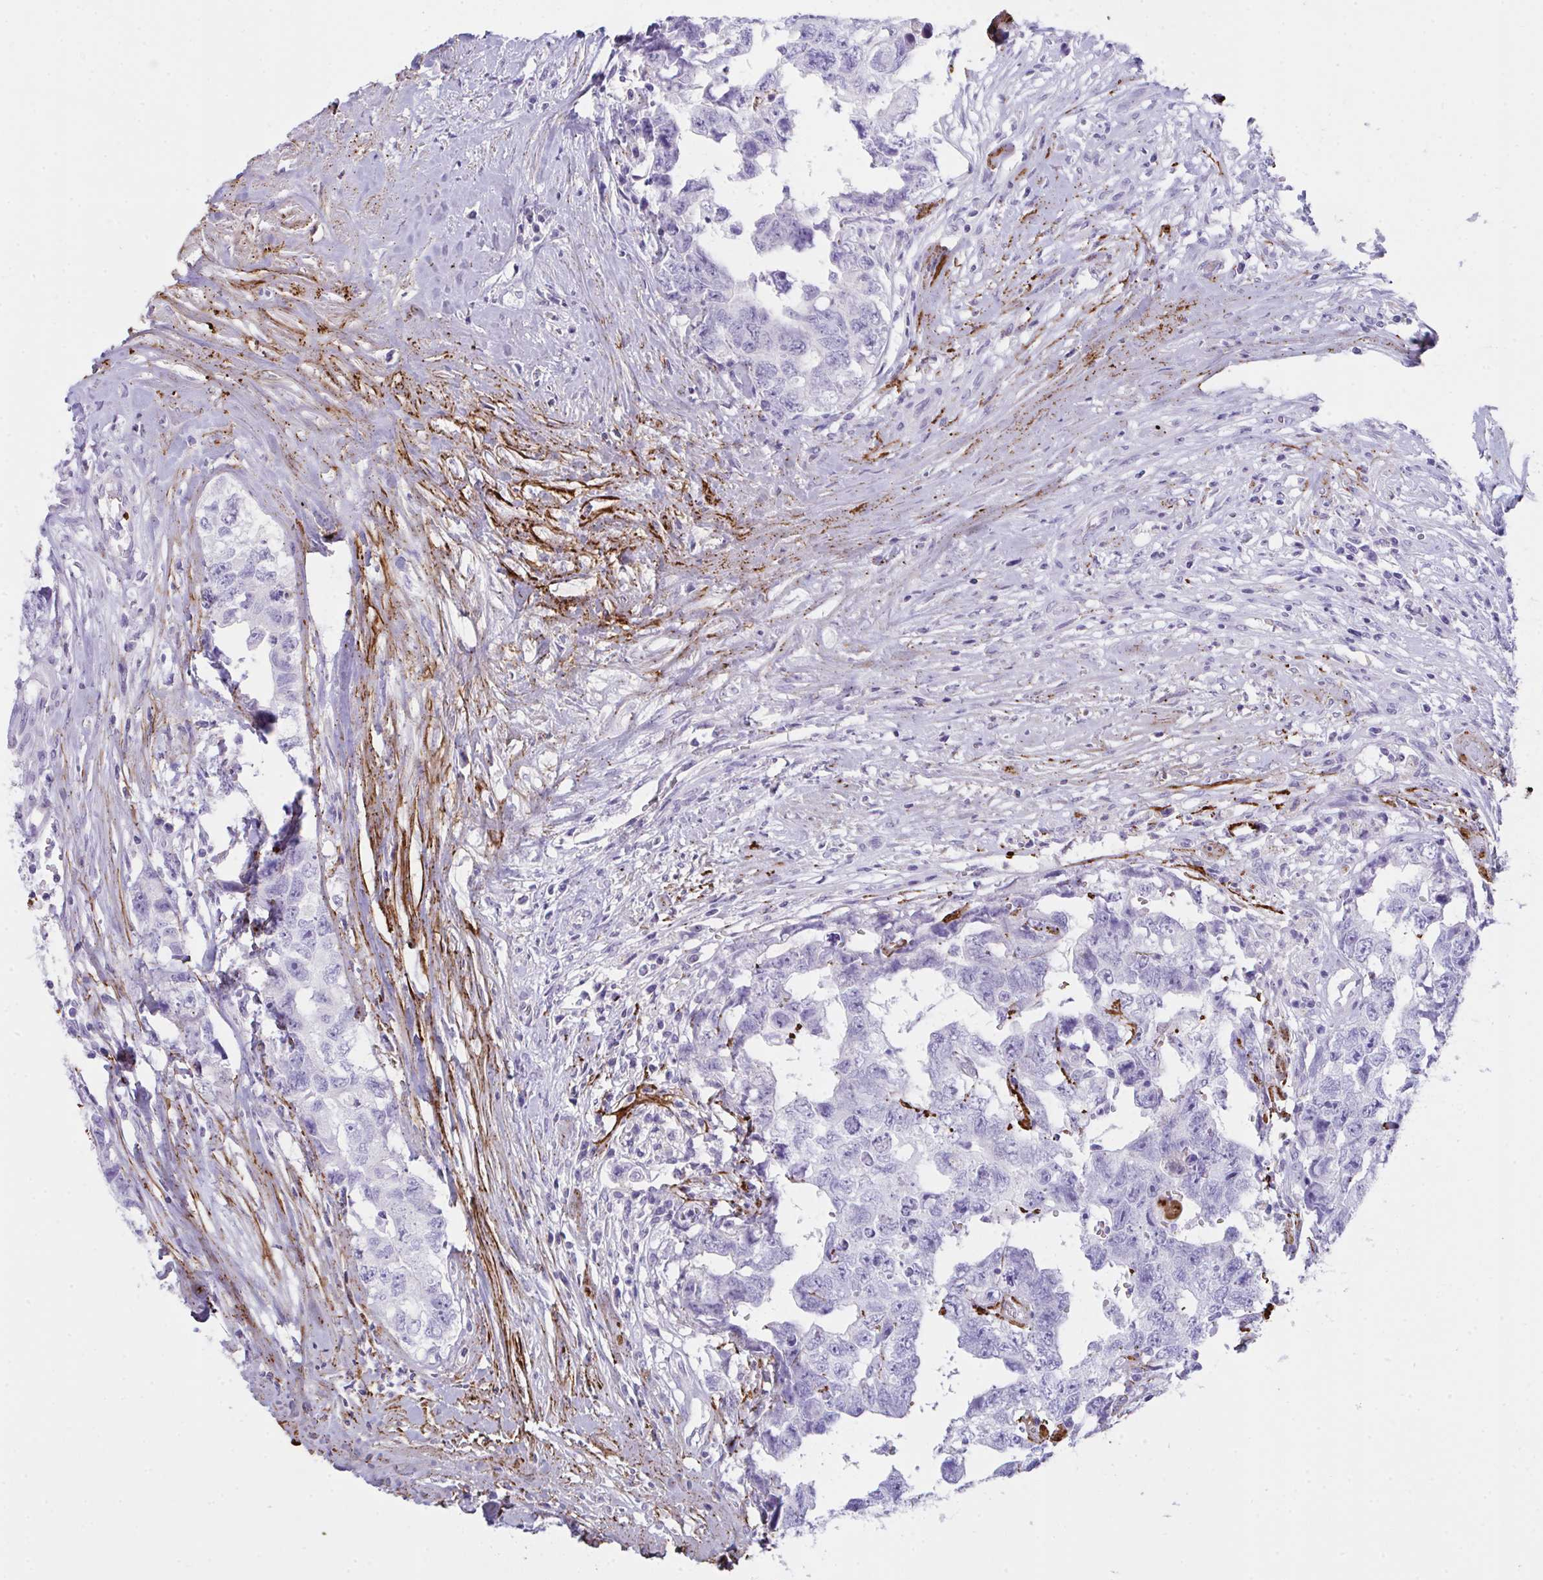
{"staining": {"intensity": "negative", "quantity": "none", "location": "none"}, "tissue": "testis cancer", "cell_type": "Tumor cells", "image_type": "cancer", "snomed": [{"axis": "morphology", "description": "Carcinoma, Embryonal, NOS"}, {"axis": "topography", "description": "Testis"}], "caption": "Immunohistochemistry (IHC) image of neoplastic tissue: testis embryonal carcinoma stained with DAB (3,3'-diaminobenzidine) reveals no significant protein staining in tumor cells.", "gene": "KMT2E", "patient": {"sex": "male", "age": 22}}